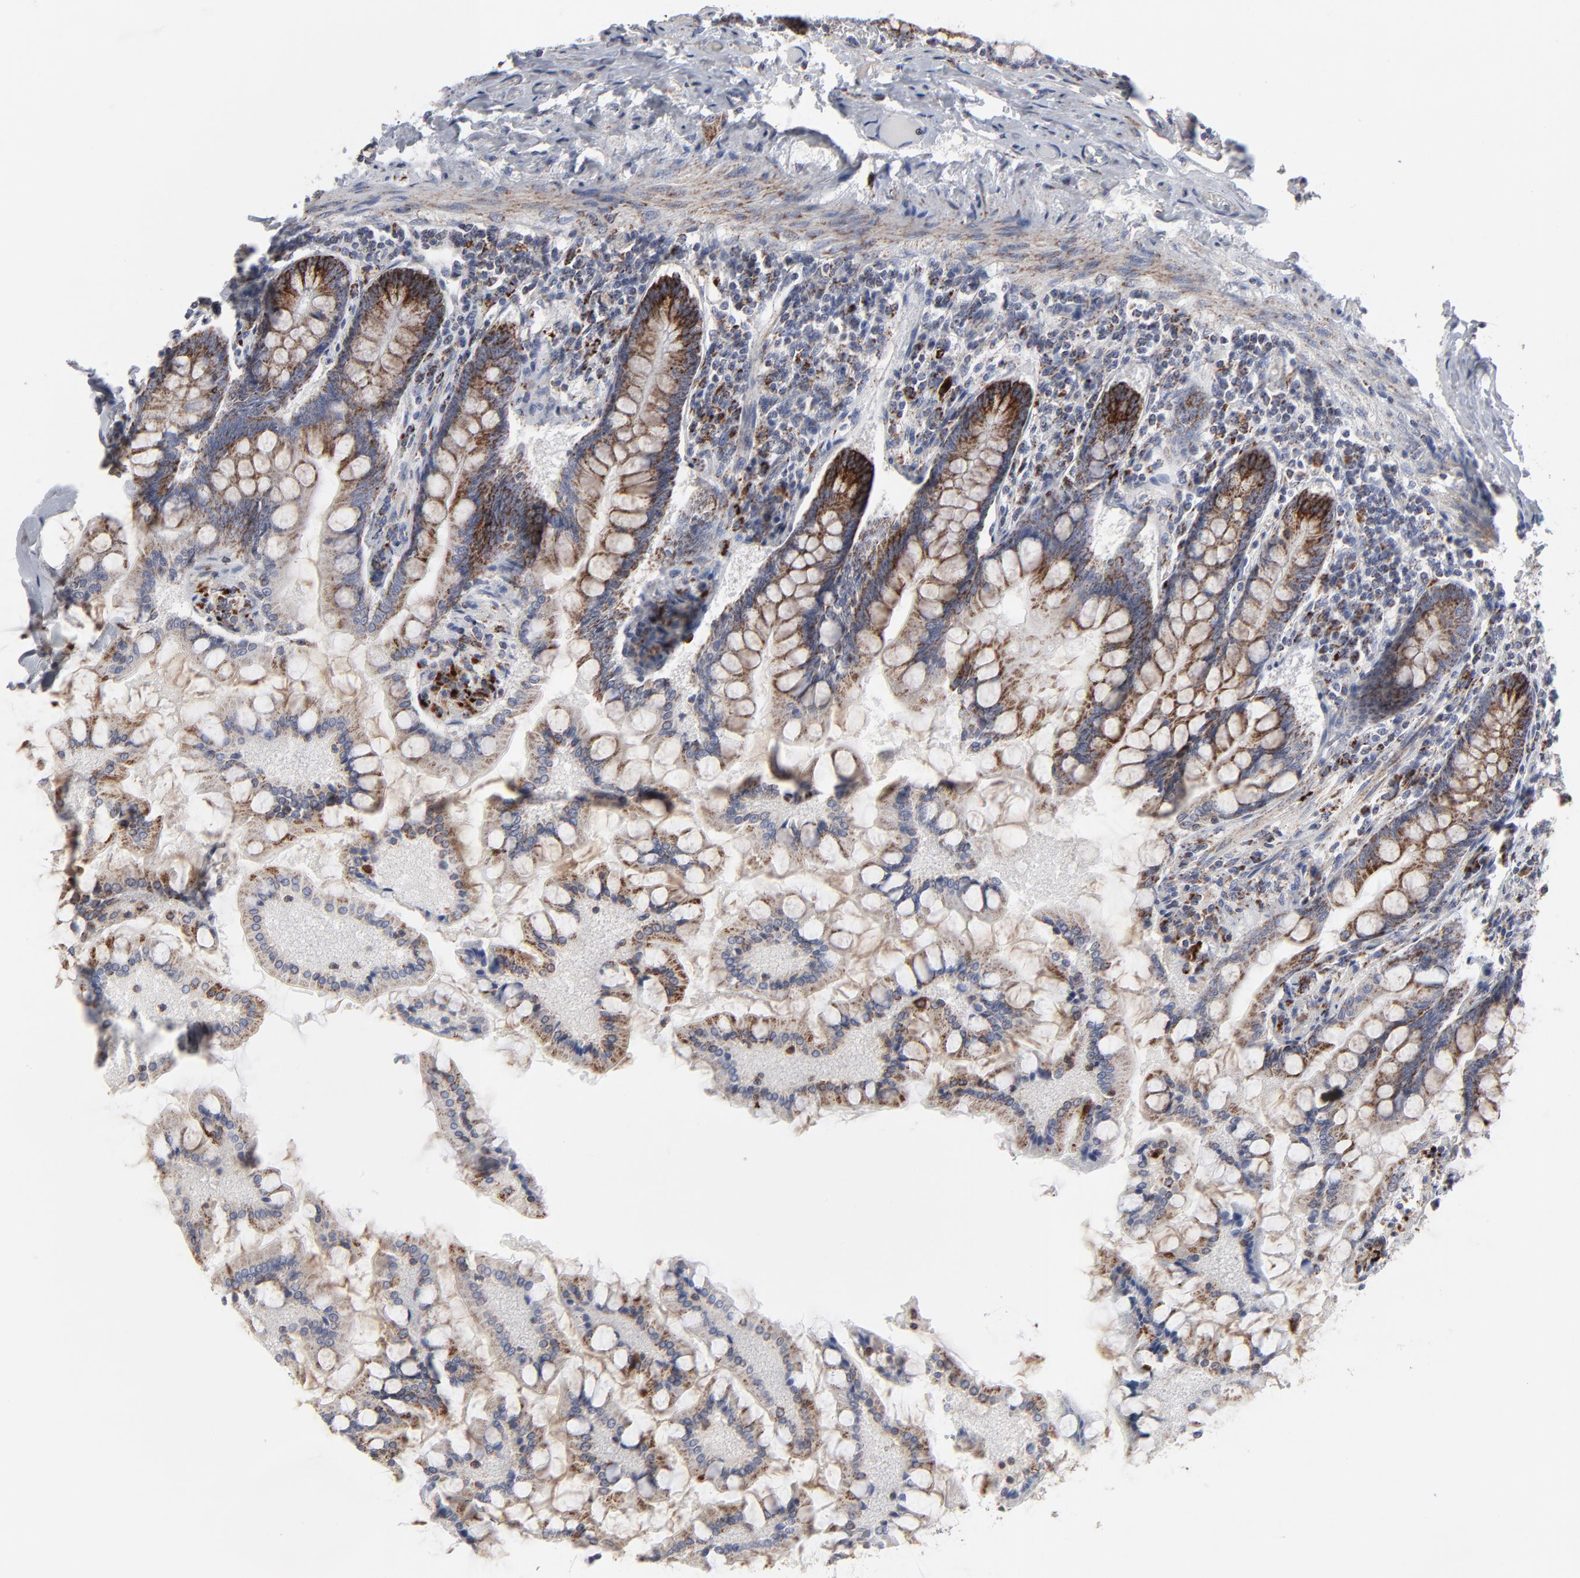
{"staining": {"intensity": "moderate", "quantity": ">75%", "location": "cytoplasmic/membranous"}, "tissue": "small intestine", "cell_type": "Glandular cells", "image_type": "normal", "snomed": [{"axis": "morphology", "description": "Normal tissue, NOS"}, {"axis": "topography", "description": "Small intestine"}], "caption": "Small intestine stained for a protein (brown) shows moderate cytoplasmic/membranous positive expression in about >75% of glandular cells.", "gene": "TXNRD2", "patient": {"sex": "male", "age": 41}}